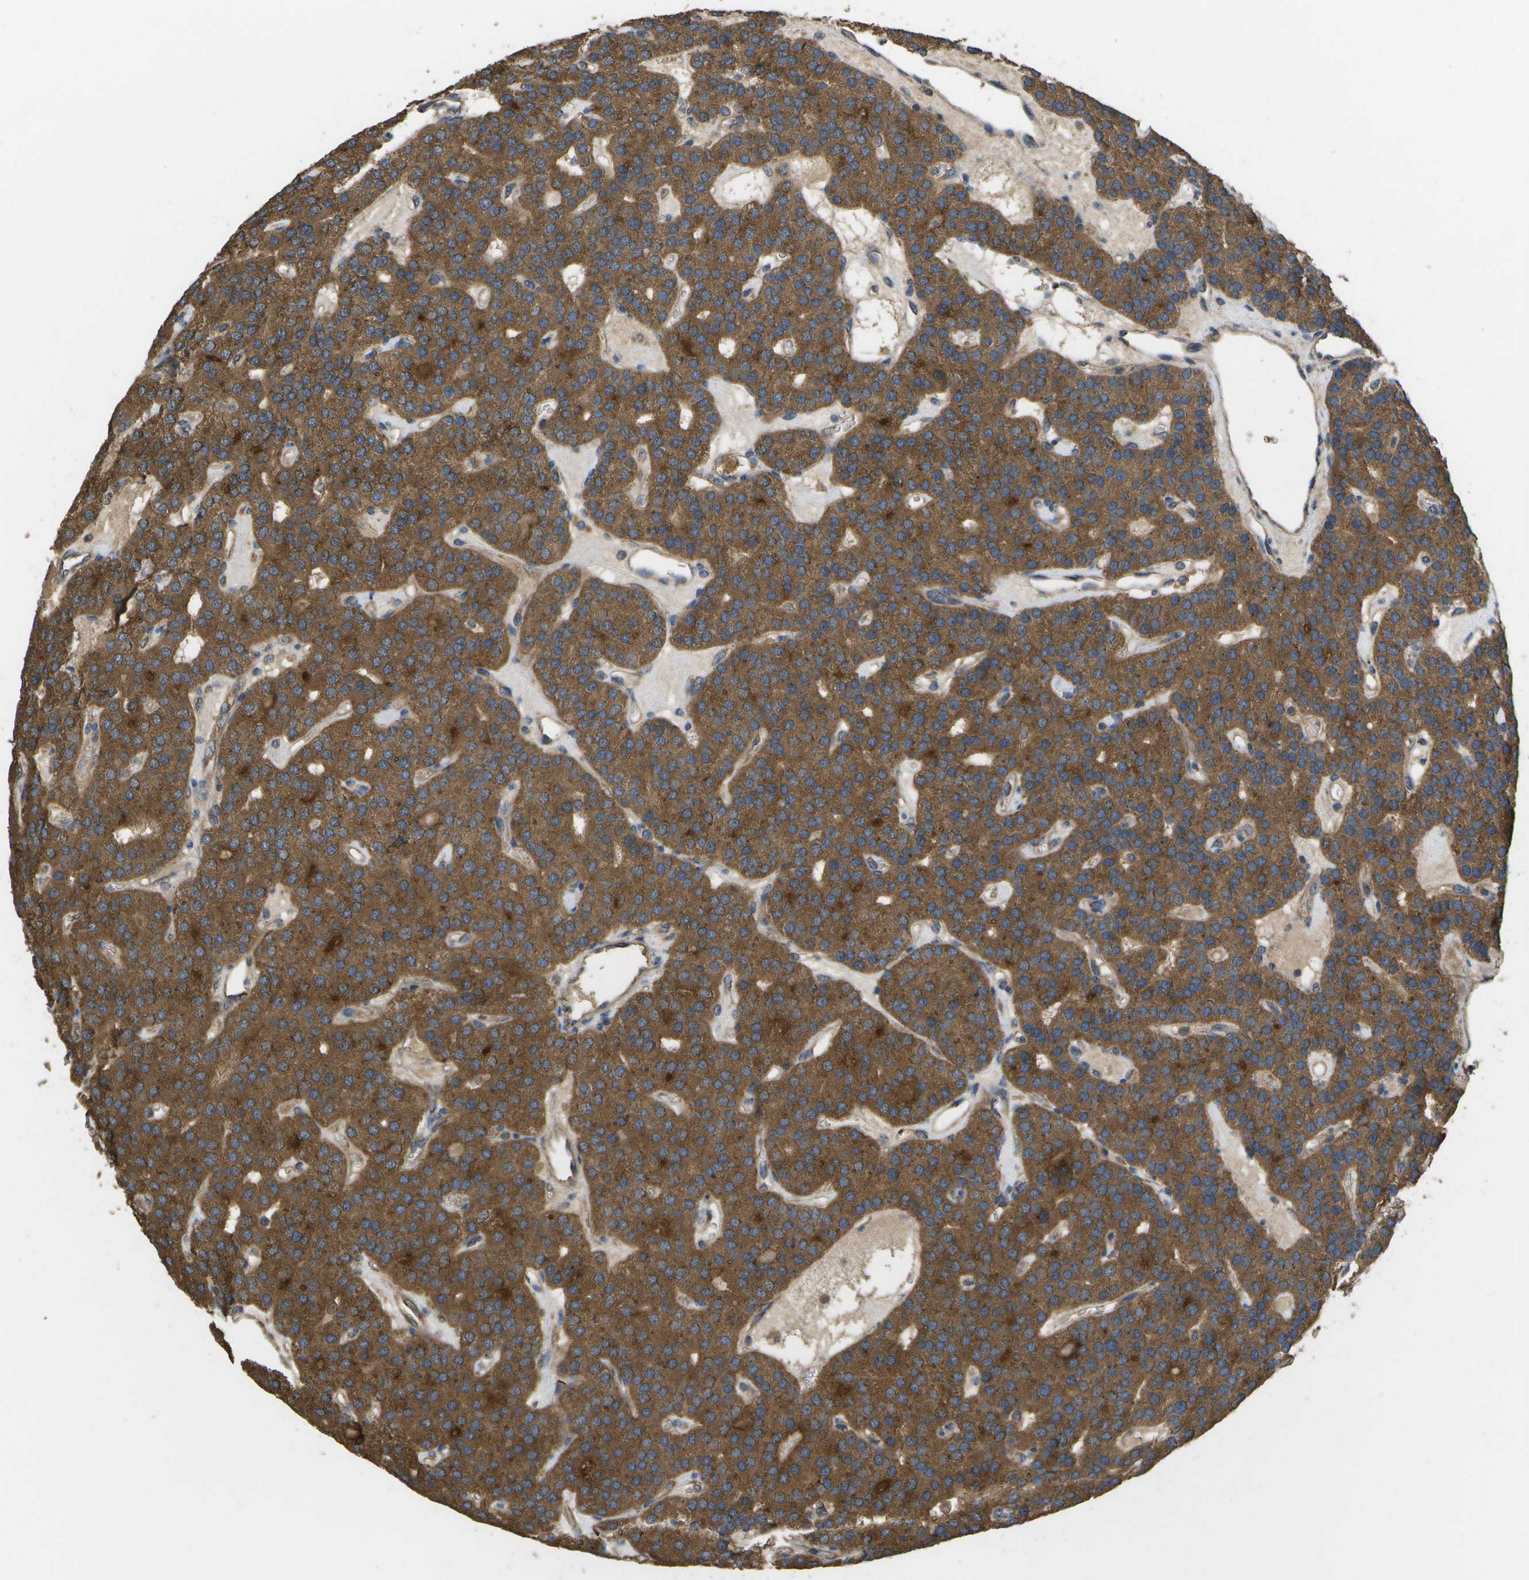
{"staining": {"intensity": "strong", "quantity": ">75%", "location": "cytoplasmic/membranous"}, "tissue": "parathyroid gland", "cell_type": "Glandular cells", "image_type": "normal", "snomed": [{"axis": "morphology", "description": "Normal tissue, NOS"}, {"axis": "morphology", "description": "Adenoma, NOS"}, {"axis": "topography", "description": "Parathyroid gland"}], "caption": "About >75% of glandular cells in benign human parathyroid gland demonstrate strong cytoplasmic/membranous protein positivity as visualized by brown immunohistochemical staining.", "gene": "SACS", "patient": {"sex": "female", "age": 86}}